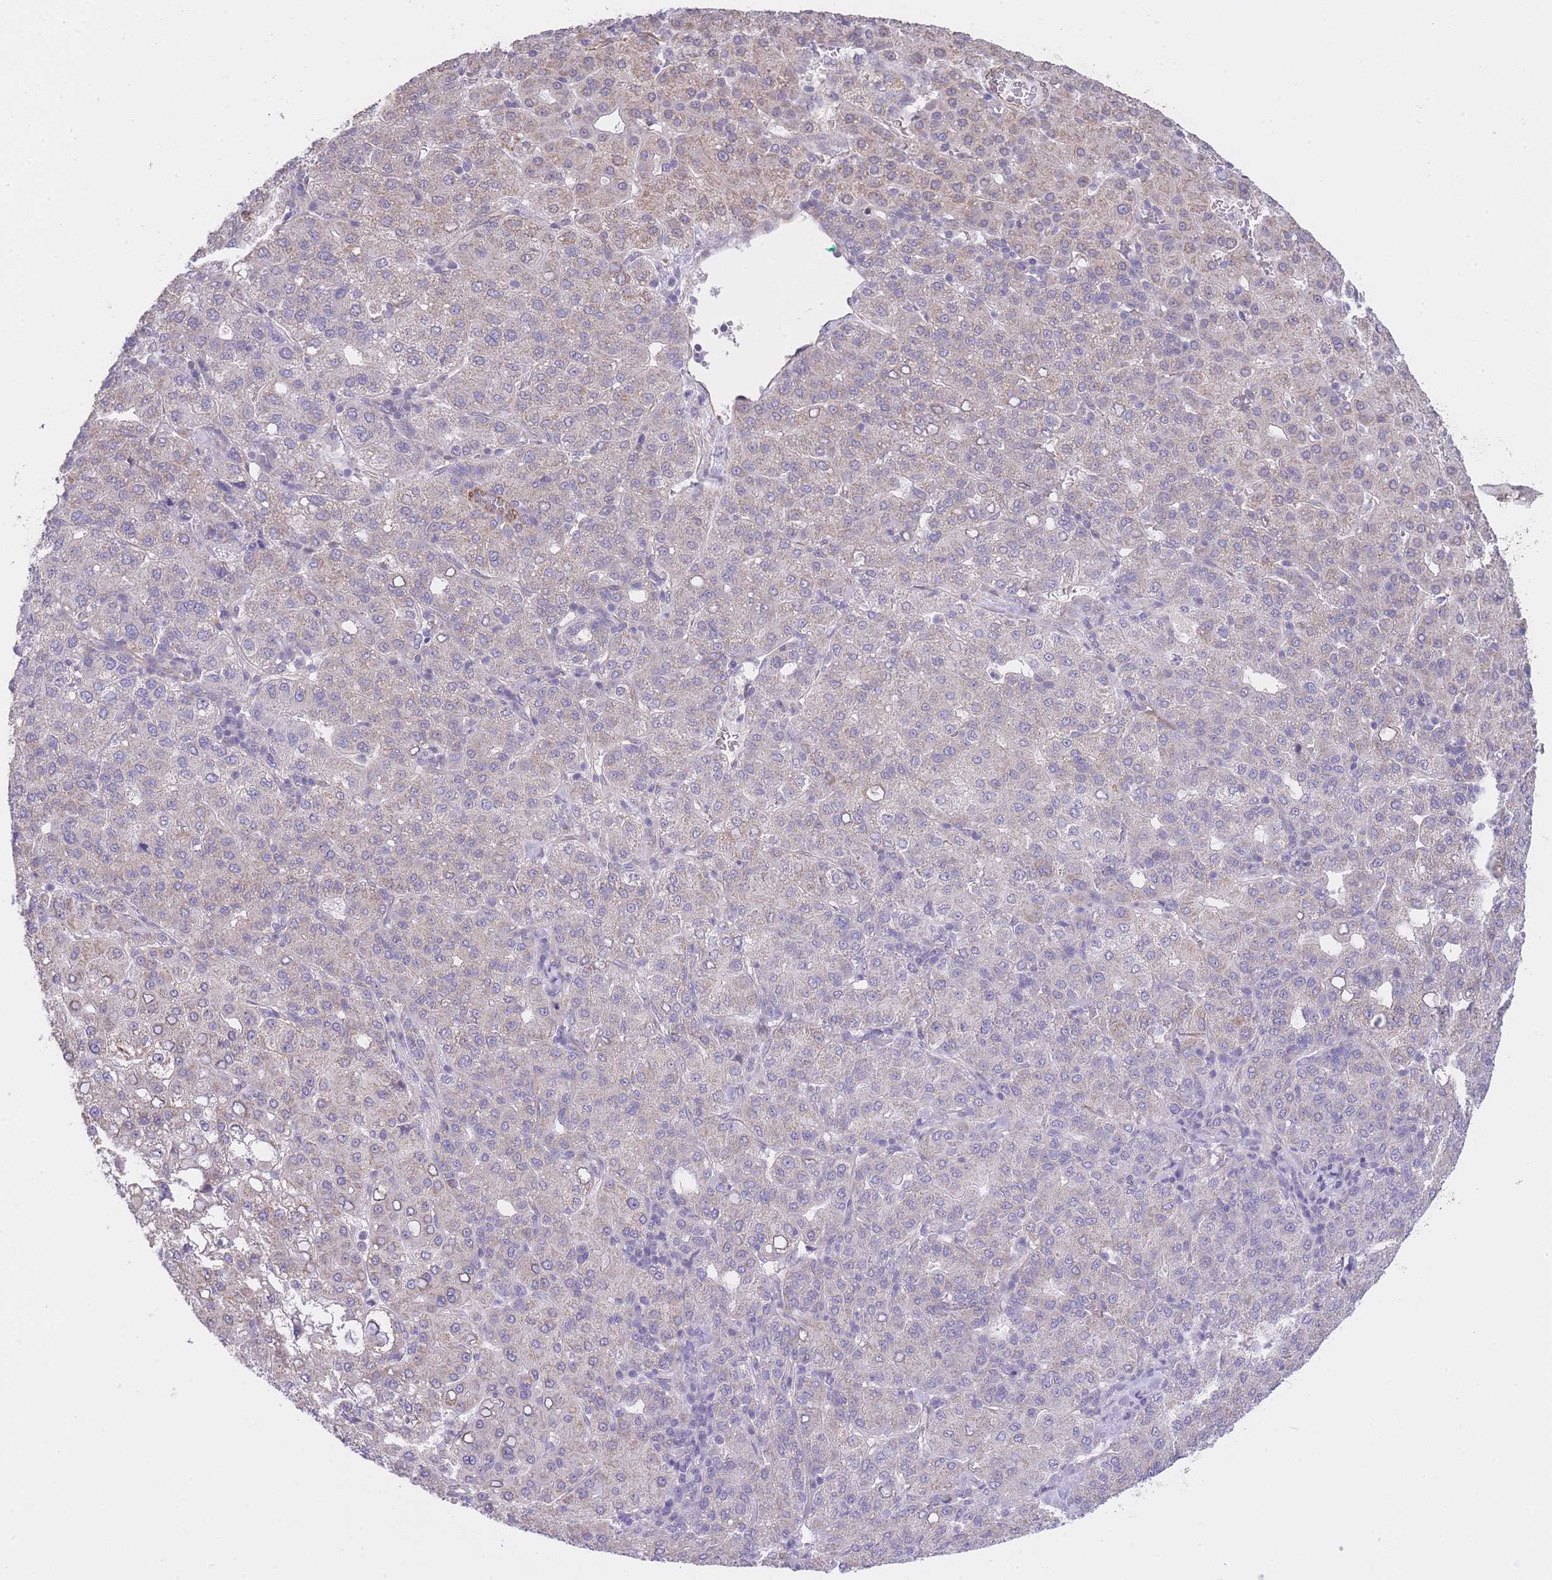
{"staining": {"intensity": "weak", "quantity": "25%-75%", "location": "cytoplasmic/membranous"}, "tissue": "liver cancer", "cell_type": "Tumor cells", "image_type": "cancer", "snomed": [{"axis": "morphology", "description": "Carcinoma, Hepatocellular, NOS"}, {"axis": "topography", "description": "Liver"}], "caption": "This histopathology image reveals immunohistochemistry staining of hepatocellular carcinoma (liver), with low weak cytoplasmic/membranous staining in about 25%-75% of tumor cells.", "gene": "CTBP1", "patient": {"sex": "male", "age": 65}}